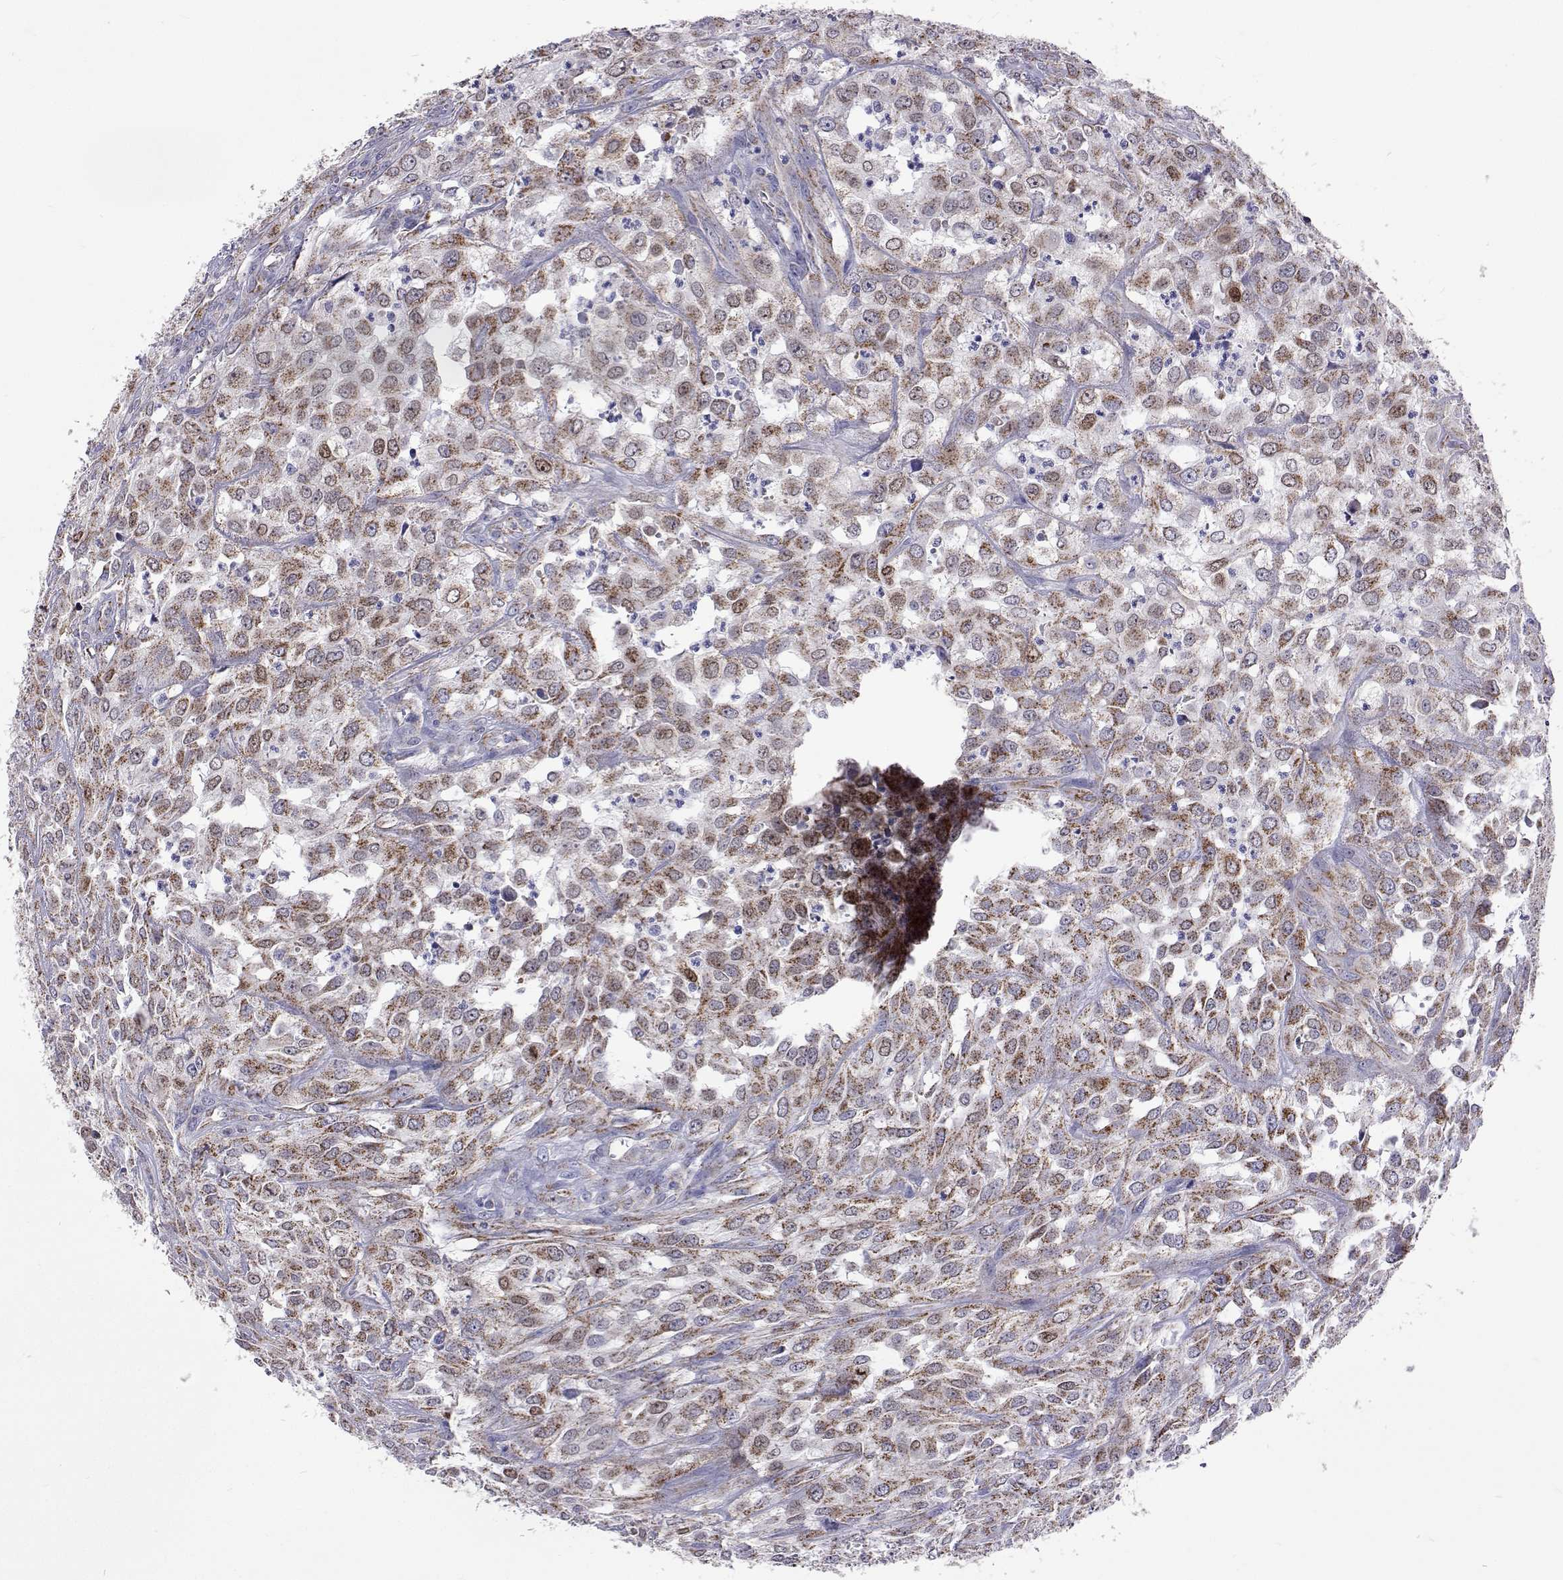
{"staining": {"intensity": "moderate", "quantity": ">75%", "location": "cytoplasmic/membranous"}, "tissue": "urothelial cancer", "cell_type": "Tumor cells", "image_type": "cancer", "snomed": [{"axis": "morphology", "description": "Urothelial carcinoma, High grade"}, {"axis": "topography", "description": "Urinary bladder"}], "caption": "IHC of urothelial cancer shows medium levels of moderate cytoplasmic/membranous staining in approximately >75% of tumor cells.", "gene": "MCCC2", "patient": {"sex": "male", "age": 67}}